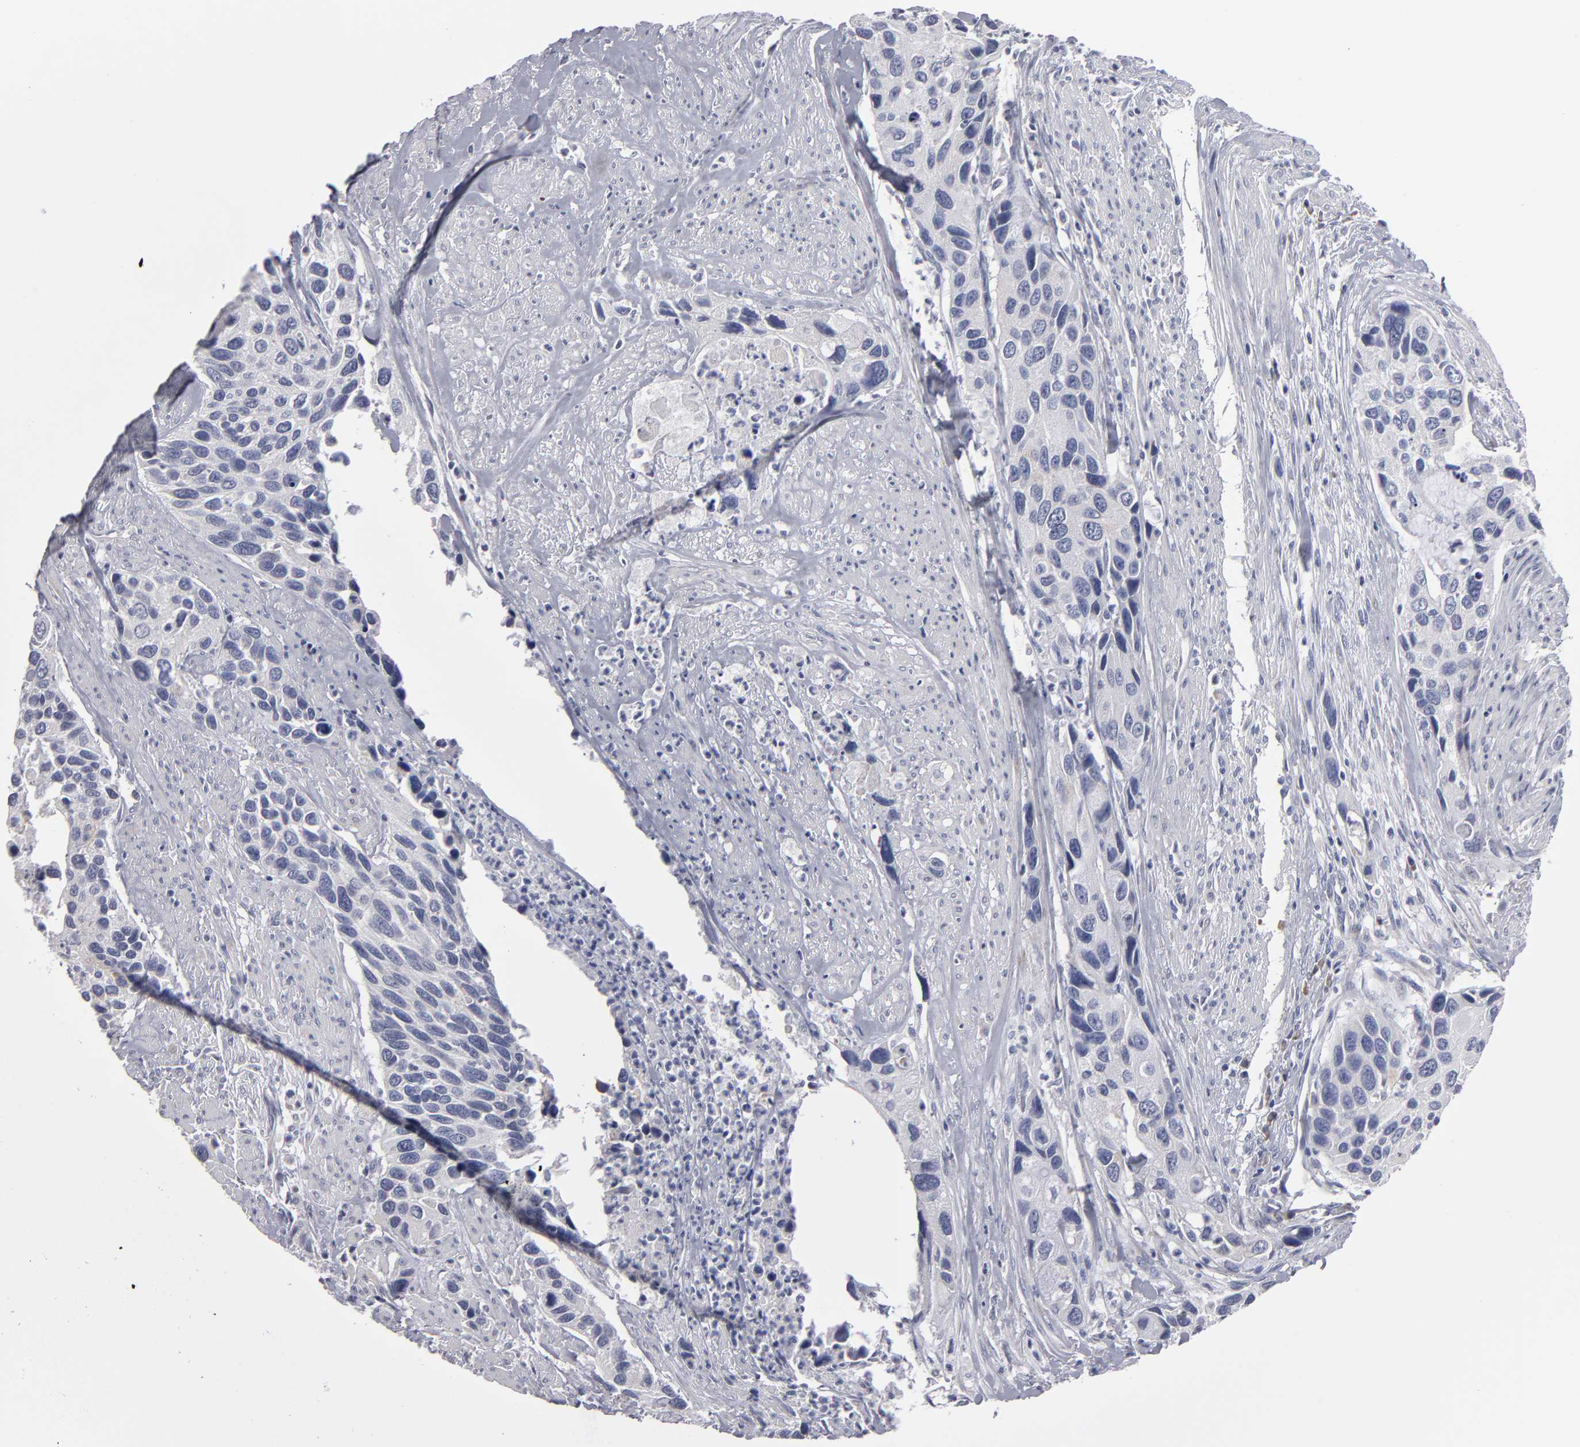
{"staining": {"intensity": "negative", "quantity": "none", "location": "none"}, "tissue": "urothelial cancer", "cell_type": "Tumor cells", "image_type": "cancer", "snomed": [{"axis": "morphology", "description": "Urothelial carcinoma, High grade"}, {"axis": "topography", "description": "Urinary bladder"}], "caption": "Immunohistochemistry of human high-grade urothelial carcinoma shows no positivity in tumor cells.", "gene": "CCDC80", "patient": {"sex": "male", "age": 66}}